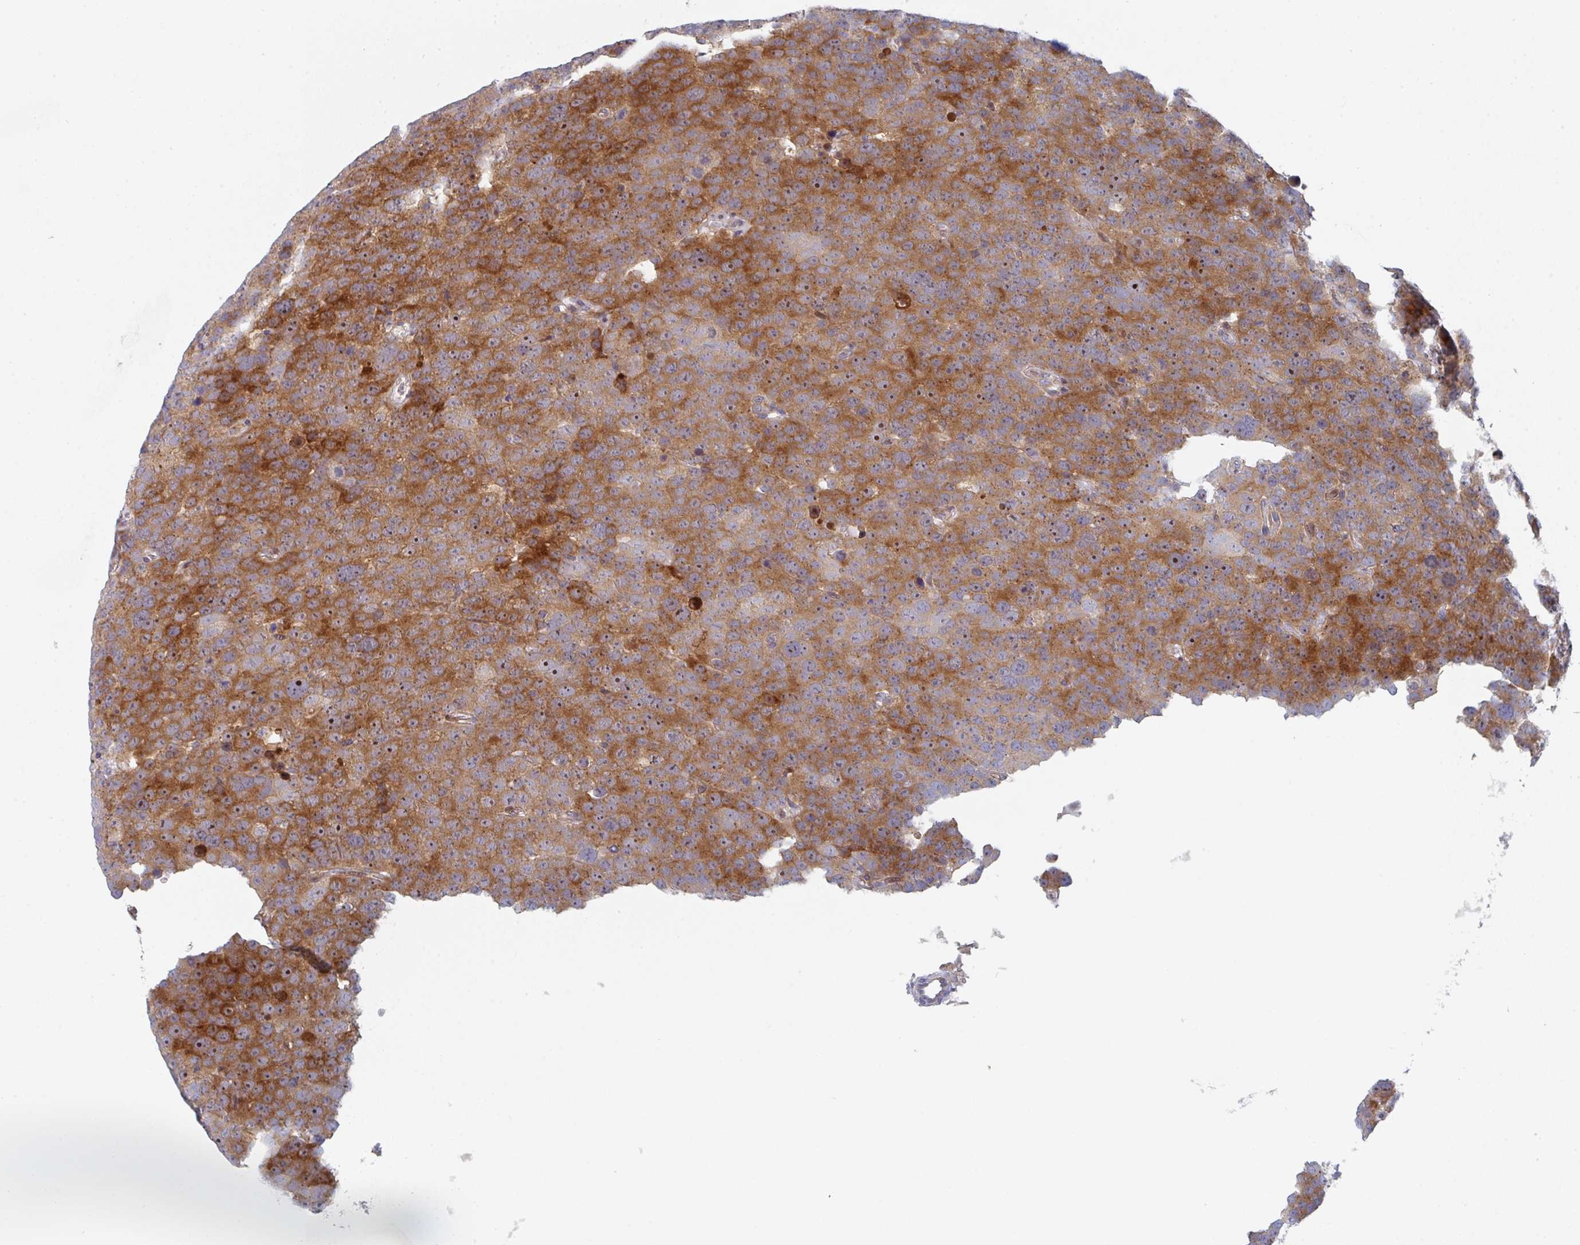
{"staining": {"intensity": "strong", "quantity": ">75%", "location": "cytoplasmic/membranous,nuclear"}, "tissue": "testis cancer", "cell_type": "Tumor cells", "image_type": "cancer", "snomed": [{"axis": "morphology", "description": "Seminoma, NOS"}, {"axis": "topography", "description": "Testis"}], "caption": "Immunohistochemistry (IHC) photomicrograph of neoplastic tissue: testis cancer (seminoma) stained using immunohistochemistry (IHC) displays high levels of strong protein expression localized specifically in the cytoplasmic/membranous and nuclear of tumor cells, appearing as a cytoplasmic/membranous and nuclear brown color.", "gene": "ZNF644", "patient": {"sex": "male", "age": 71}}